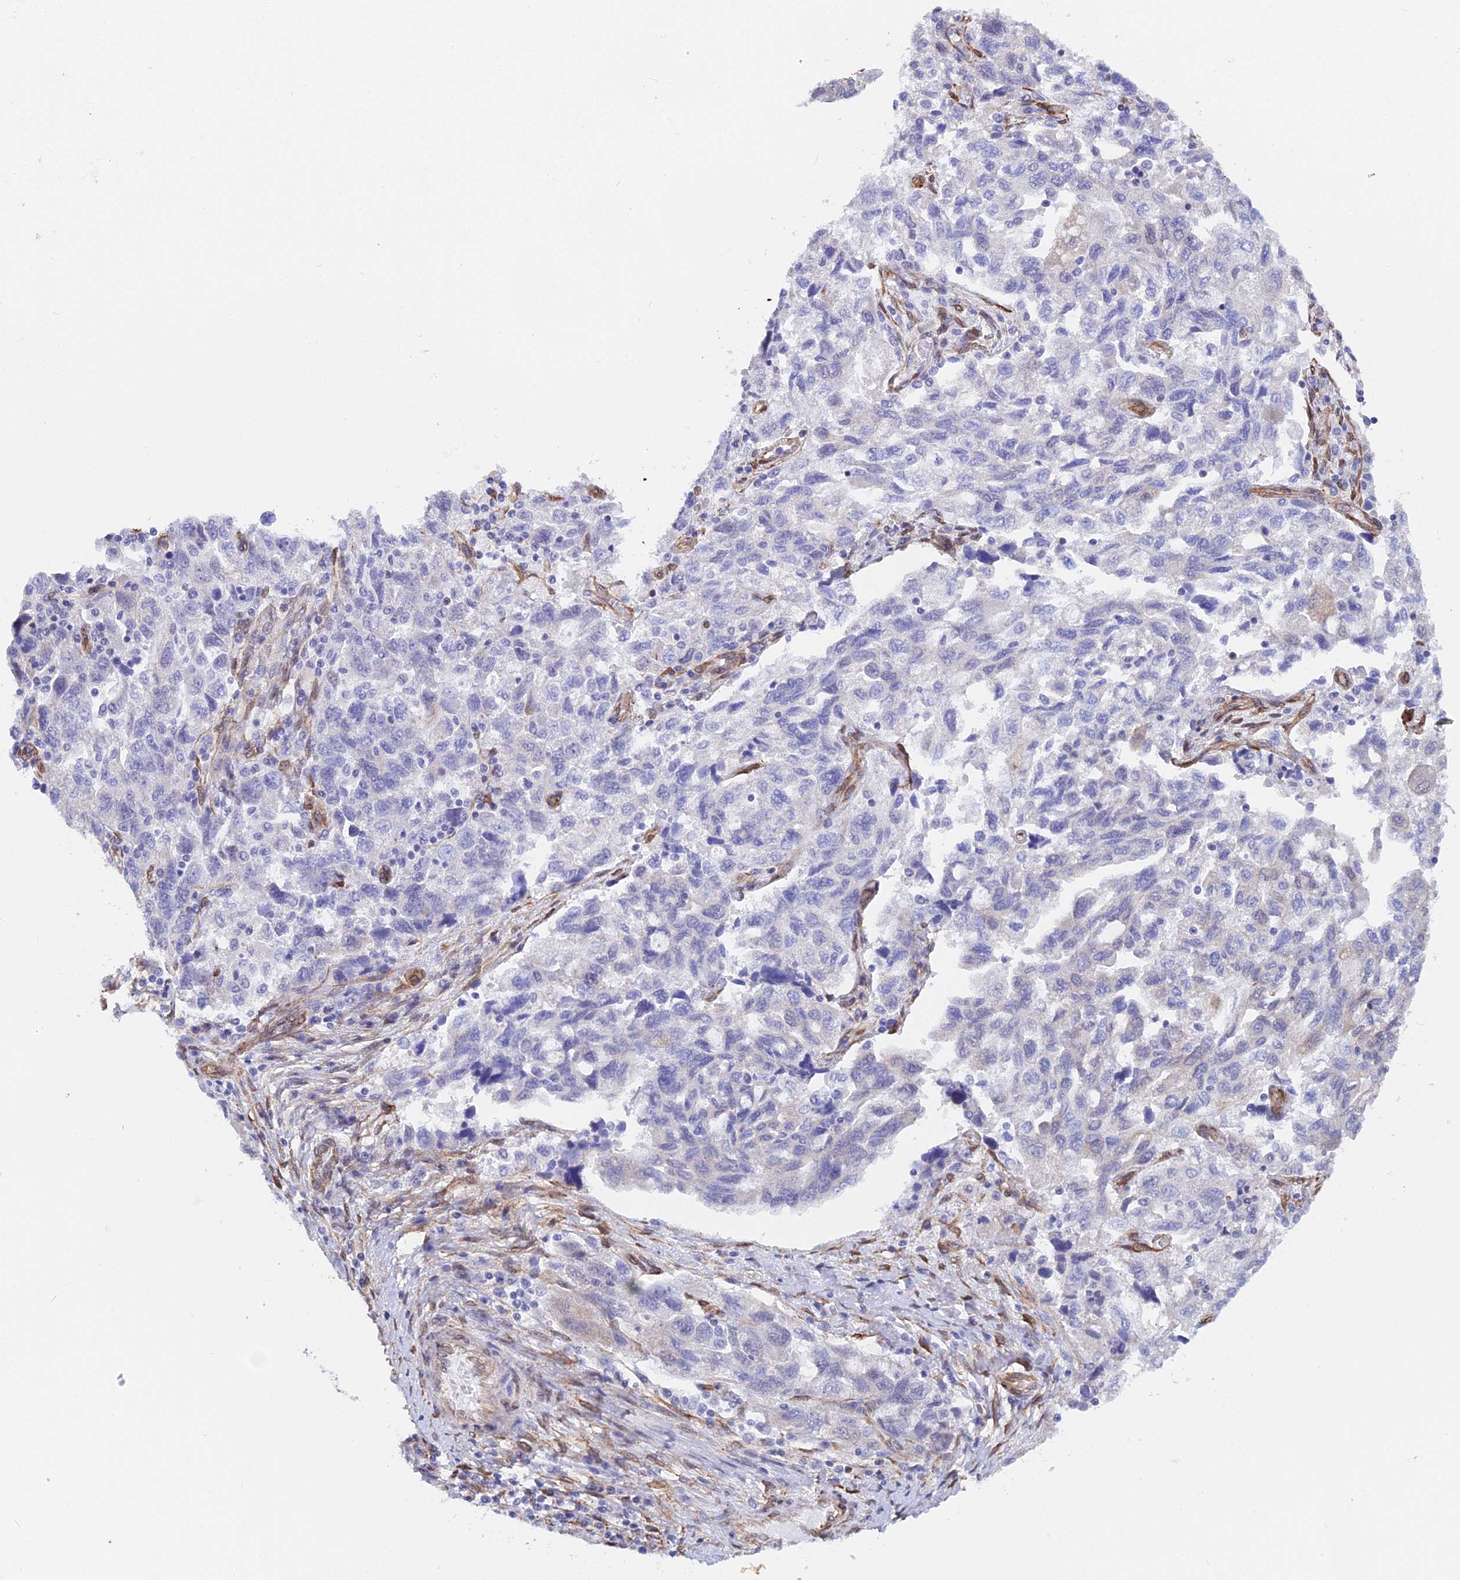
{"staining": {"intensity": "negative", "quantity": "none", "location": "none"}, "tissue": "ovarian cancer", "cell_type": "Tumor cells", "image_type": "cancer", "snomed": [{"axis": "morphology", "description": "Carcinoma, NOS"}, {"axis": "morphology", "description": "Cystadenocarcinoma, serous, NOS"}, {"axis": "topography", "description": "Ovary"}], "caption": "DAB immunohistochemical staining of serous cystadenocarcinoma (ovarian) shows no significant positivity in tumor cells.", "gene": "MXRA7", "patient": {"sex": "female", "age": 69}}